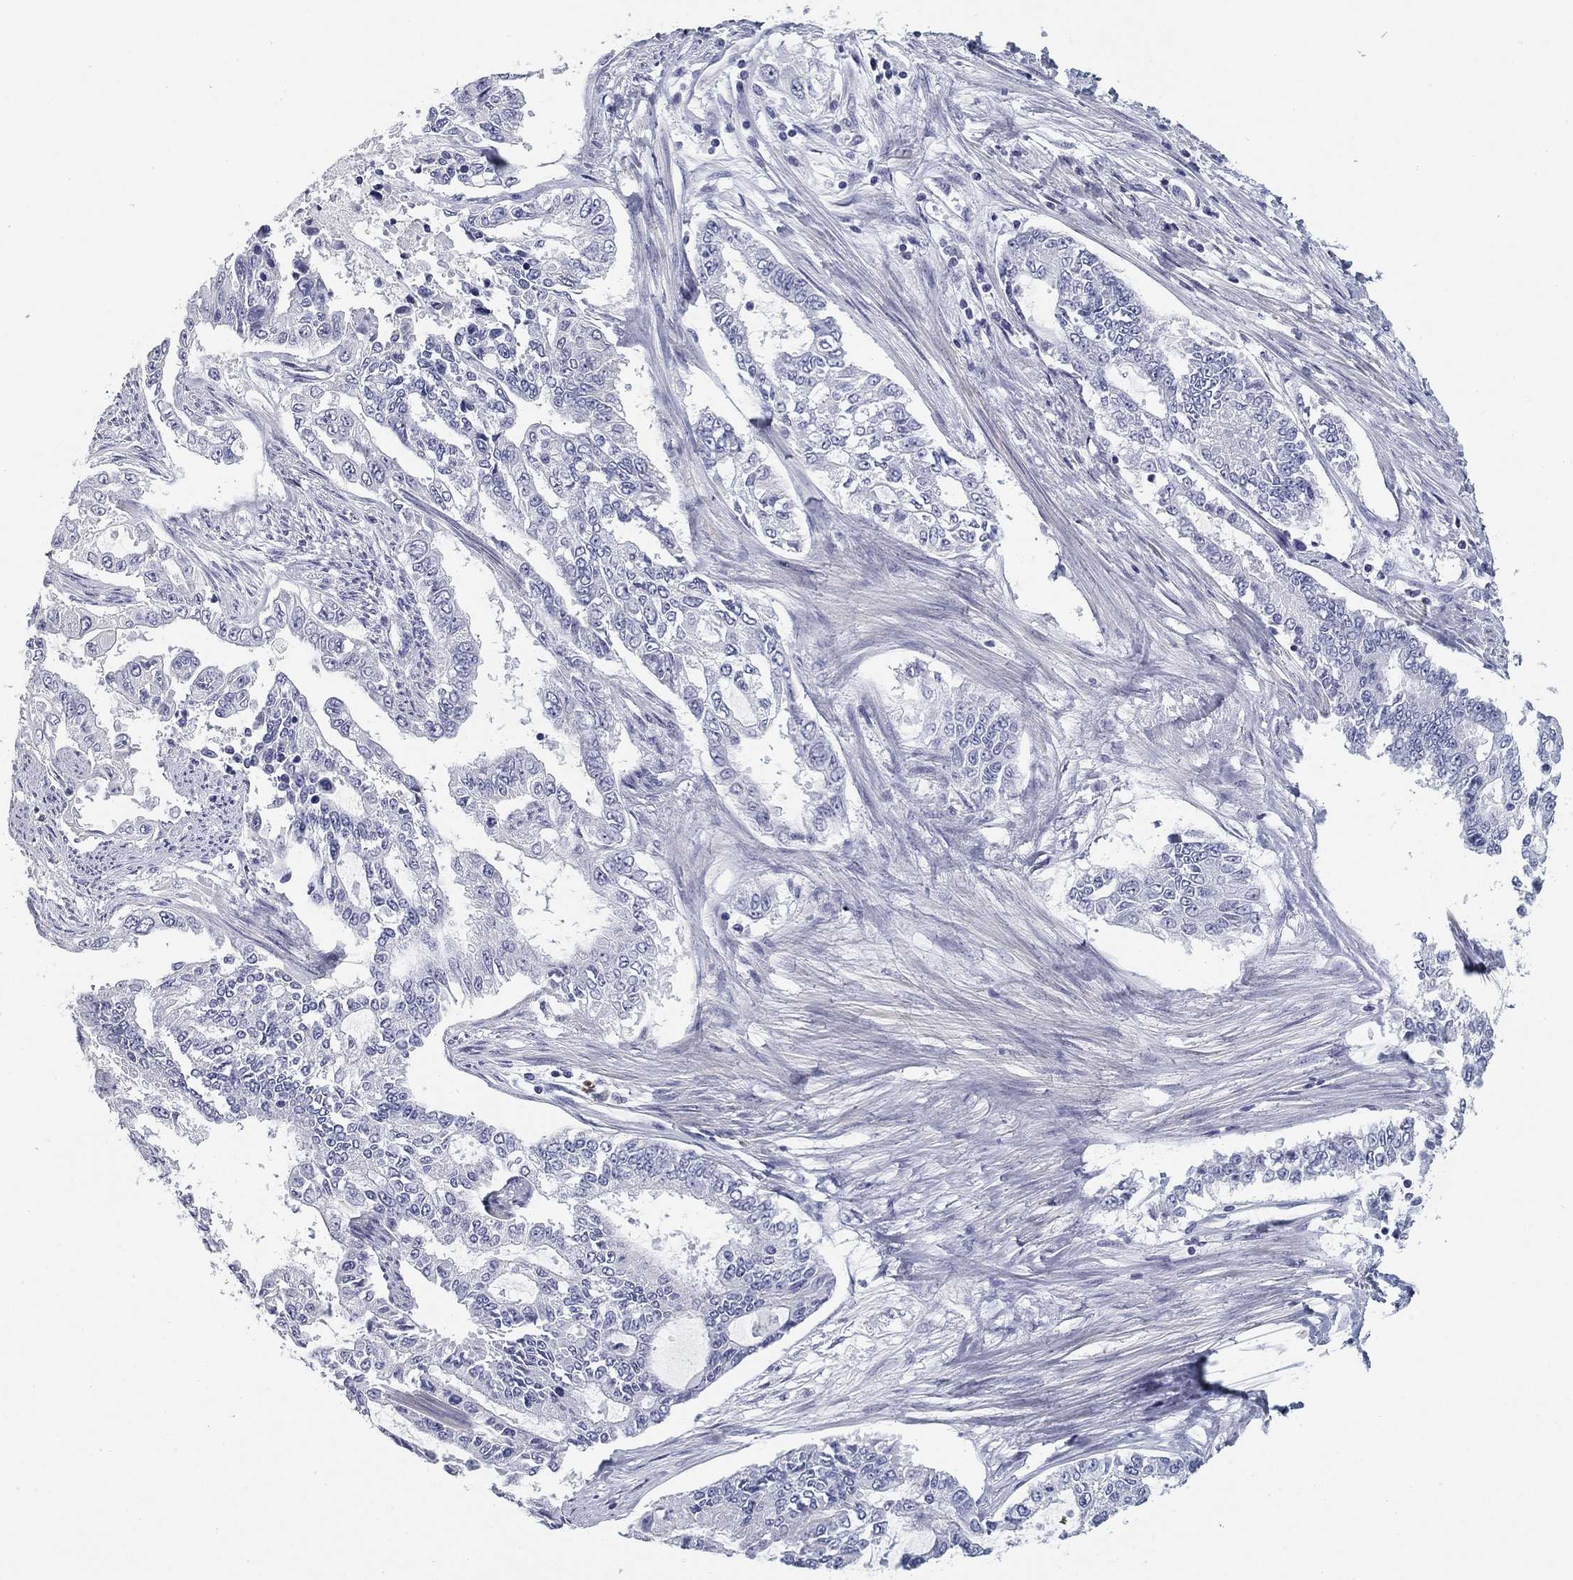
{"staining": {"intensity": "negative", "quantity": "none", "location": "none"}, "tissue": "endometrial cancer", "cell_type": "Tumor cells", "image_type": "cancer", "snomed": [{"axis": "morphology", "description": "Adenocarcinoma, NOS"}, {"axis": "topography", "description": "Uterus"}], "caption": "This is an immunohistochemistry (IHC) micrograph of human endometrial cancer (adenocarcinoma). There is no positivity in tumor cells.", "gene": "CD79B", "patient": {"sex": "female", "age": 59}}